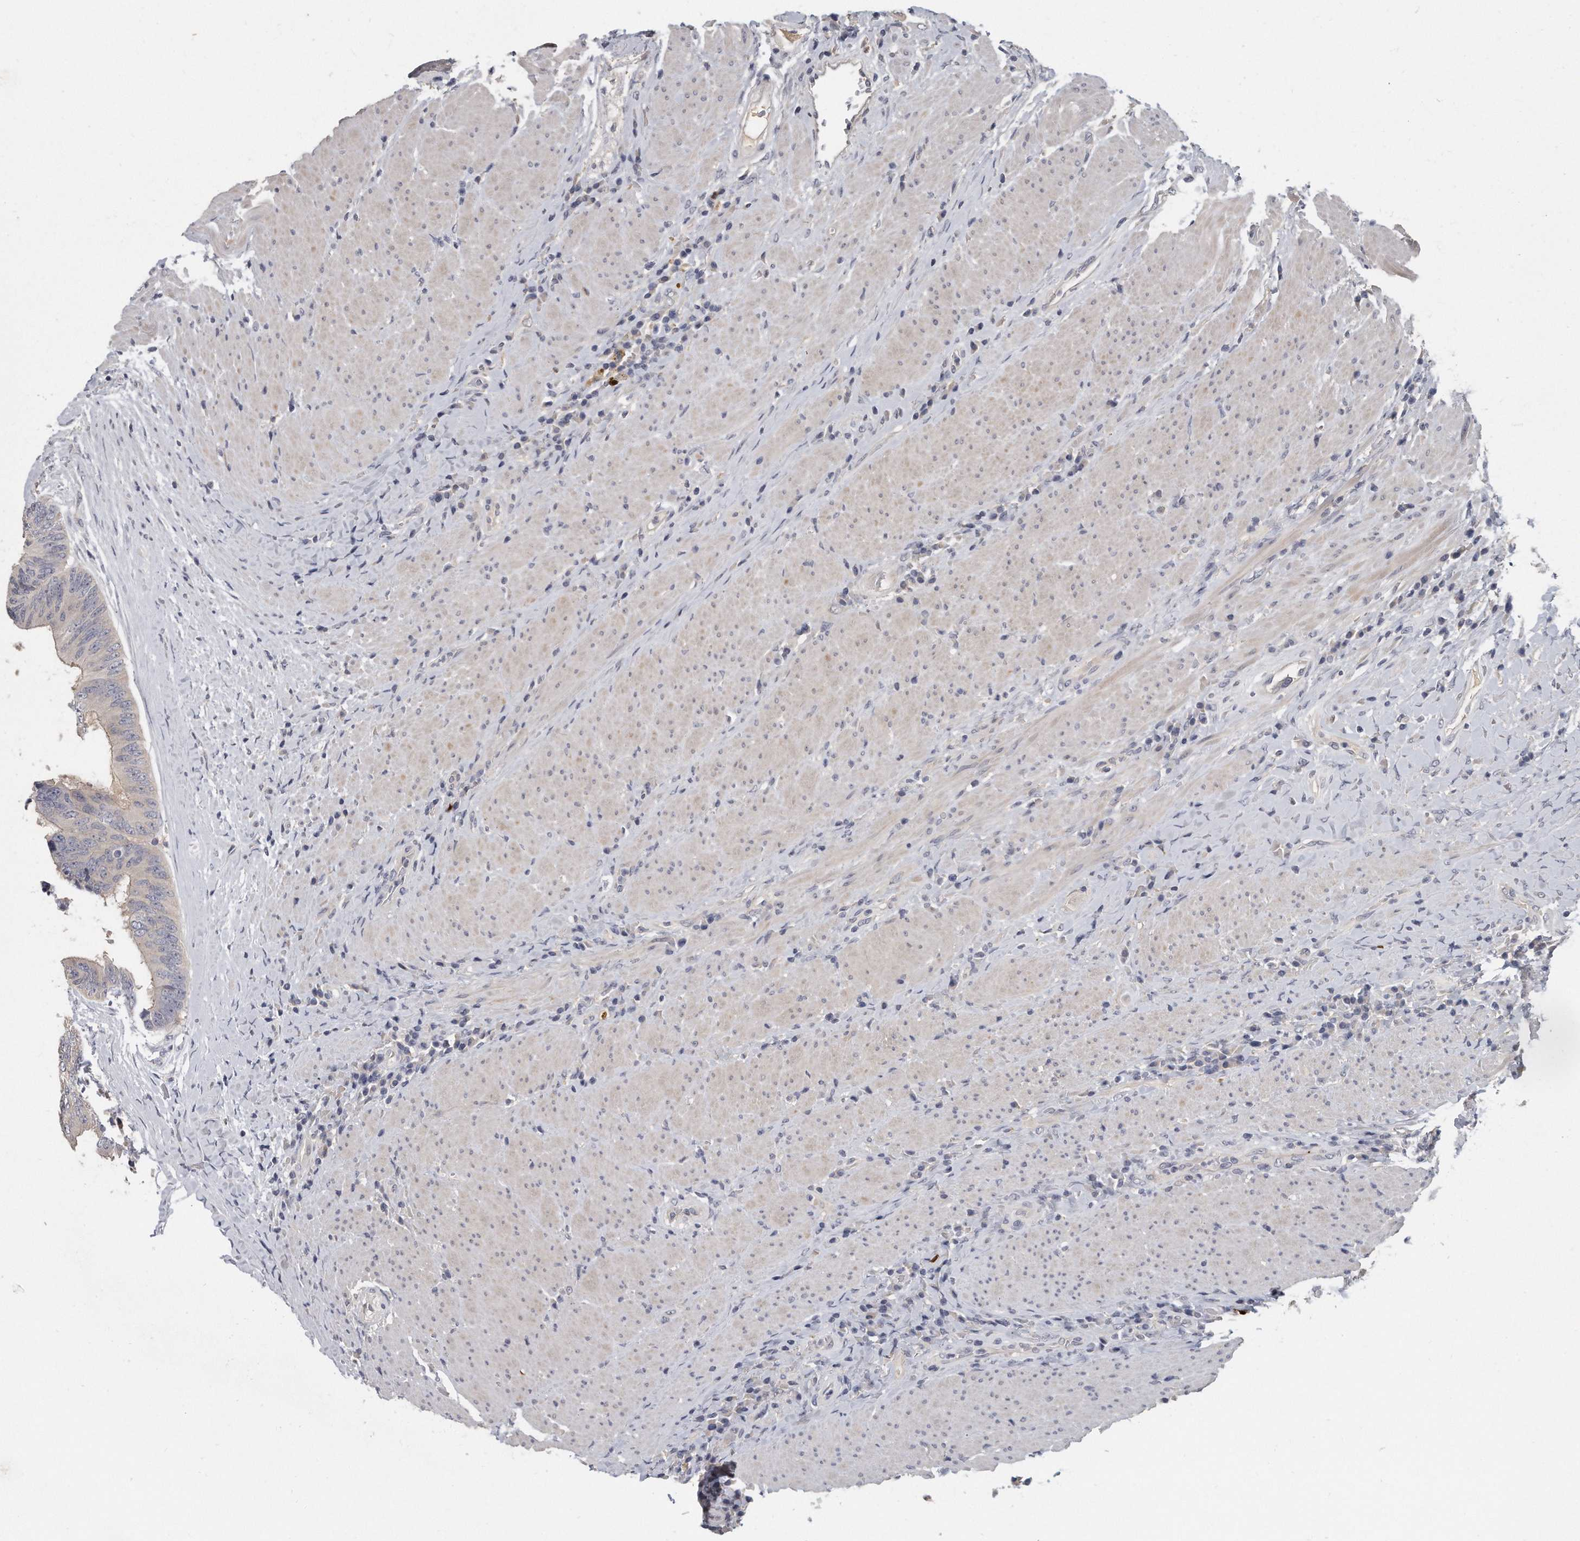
{"staining": {"intensity": "negative", "quantity": "none", "location": "none"}, "tissue": "colorectal cancer", "cell_type": "Tumor cells", "image_type": "cancer", "snomed": [{"axis": "morphology", "description": "Adenocarcinoma, NOS"}, {"axis": "topography", "description": "Rectum"}], "caption": "The immunohistochemistry image has no significant positivity in tumor cells of colorectal adenocarcinoma tissue.", "gene": "KLHL7", "patient": {"sex": "male", "age": 72}}